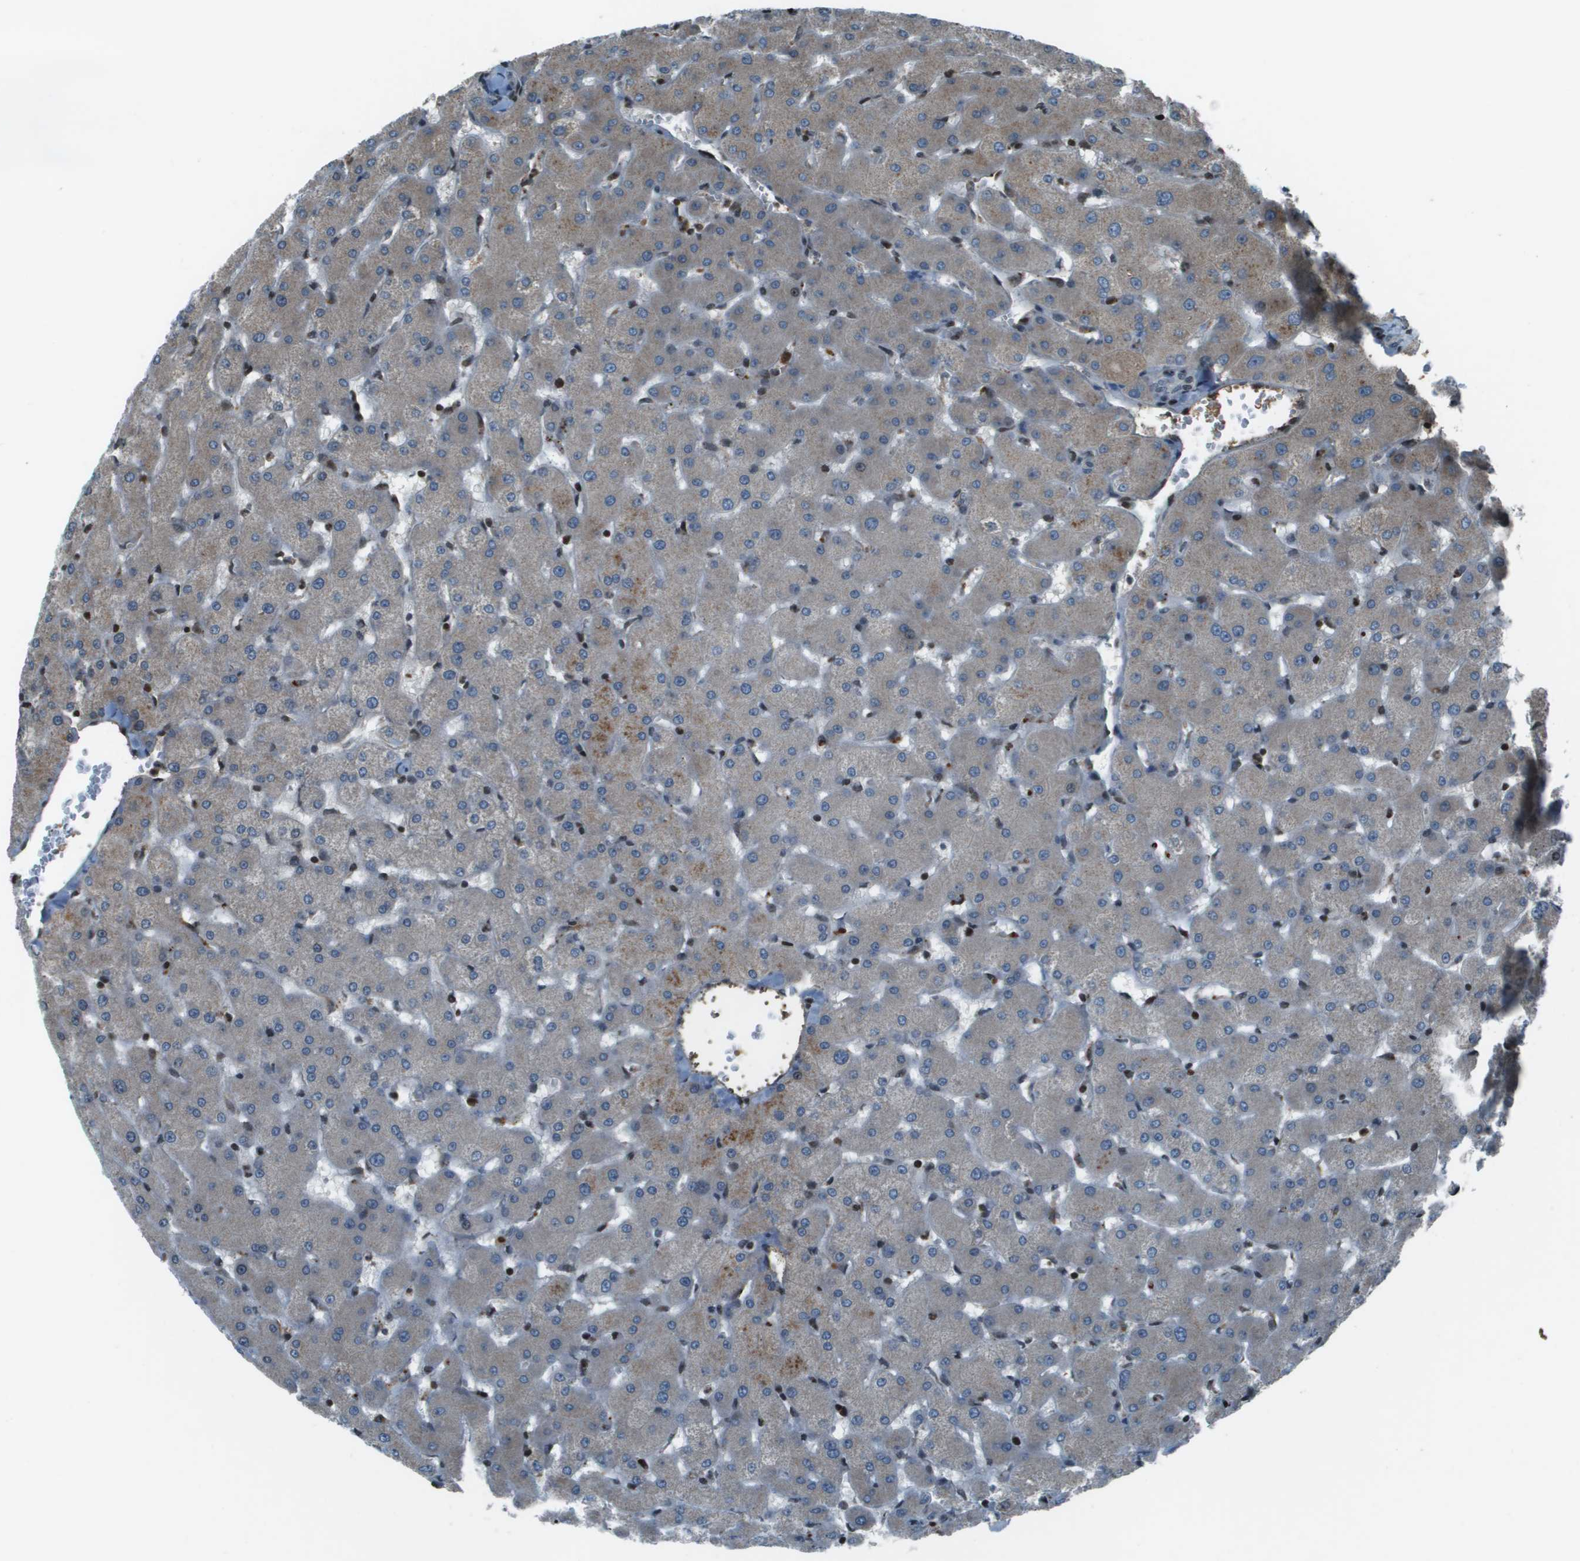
{"staining": {"intensity": "negative", "quantity": "none", "location": "none"}, "tissue": "liver", "cell_type": "Cholangiocytes", "image_type": "normal", "snomed": [{"axis": "morphology", "description": "Normal tissue, NOS"}, {"axis": "topography", "description": "Liver"}], "caption": "Image shows no significant protein positivity in cholangiocytes of unremarkable liver. Brightfield microscopy of immunohistochemistry (IHC) stained with DAB (3,3'-diaminobenzidine) (brown) and hematoxylin (blue), captured at high magnification.", "gene": "CXCL12", "patient": {"sex": "female", "age": 63}}